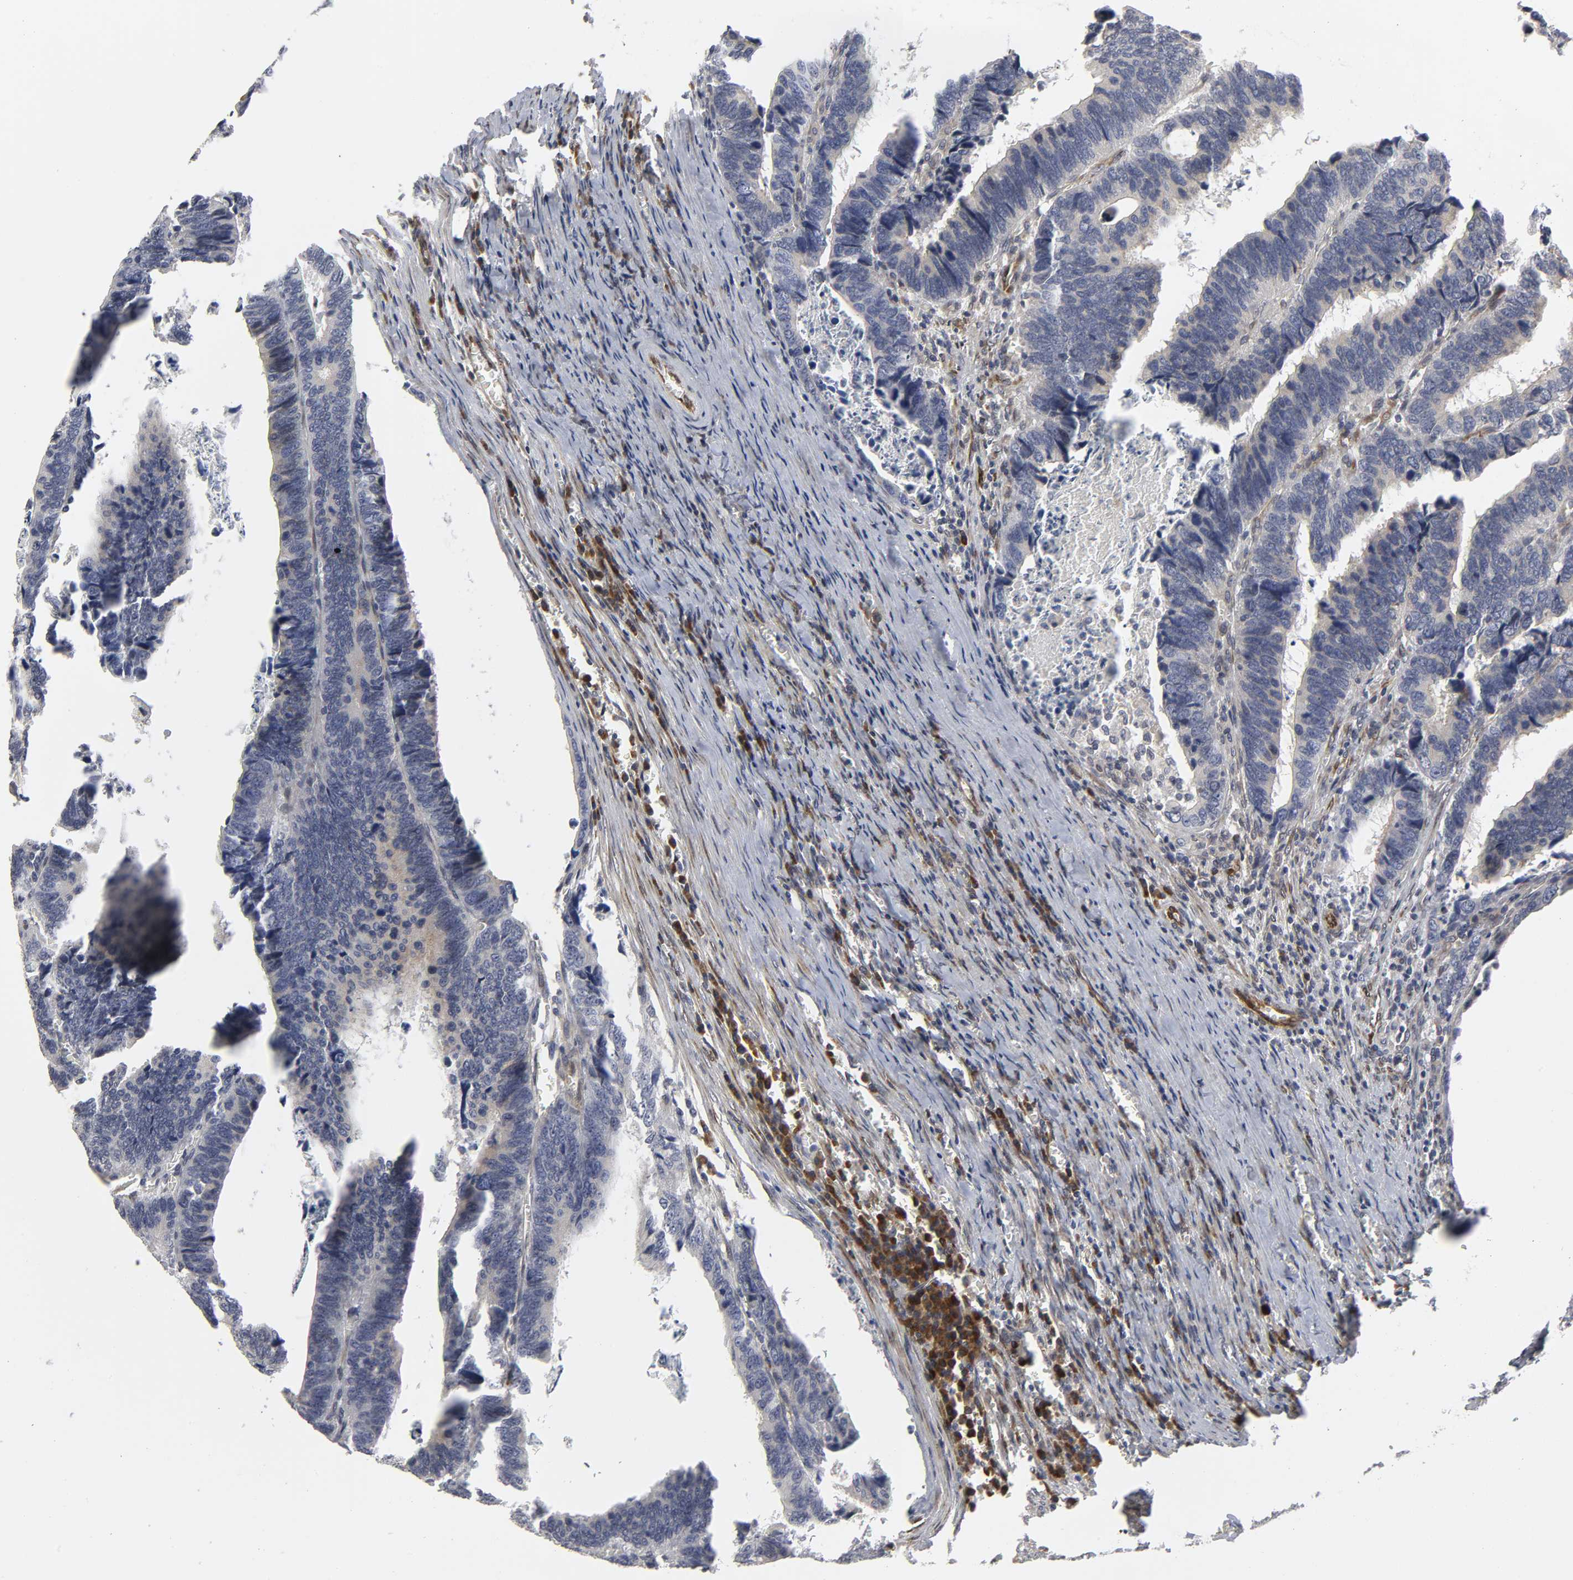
{"staining": {"intensity": "weak", "quantity": "<25%", "location": "cytoplasmic/membranous"}, "tissue": "colorectal cancer", "cell_type": "Tumor cells", "image_type": "cancer", "snomed": [{"axis": "morphology", "description": "Adenocarcinoma, NOS"}, {"axis": "topography", "description": "Colon"}], "caption": "High power microscopy histopathology image of an immunohistochemistry photomicrograph of adenocarcinoma (colorectal), revealing no significant staining in tumor cells.", "gene": "ASB6", "patient": {"sex": "male", "age": 72}}